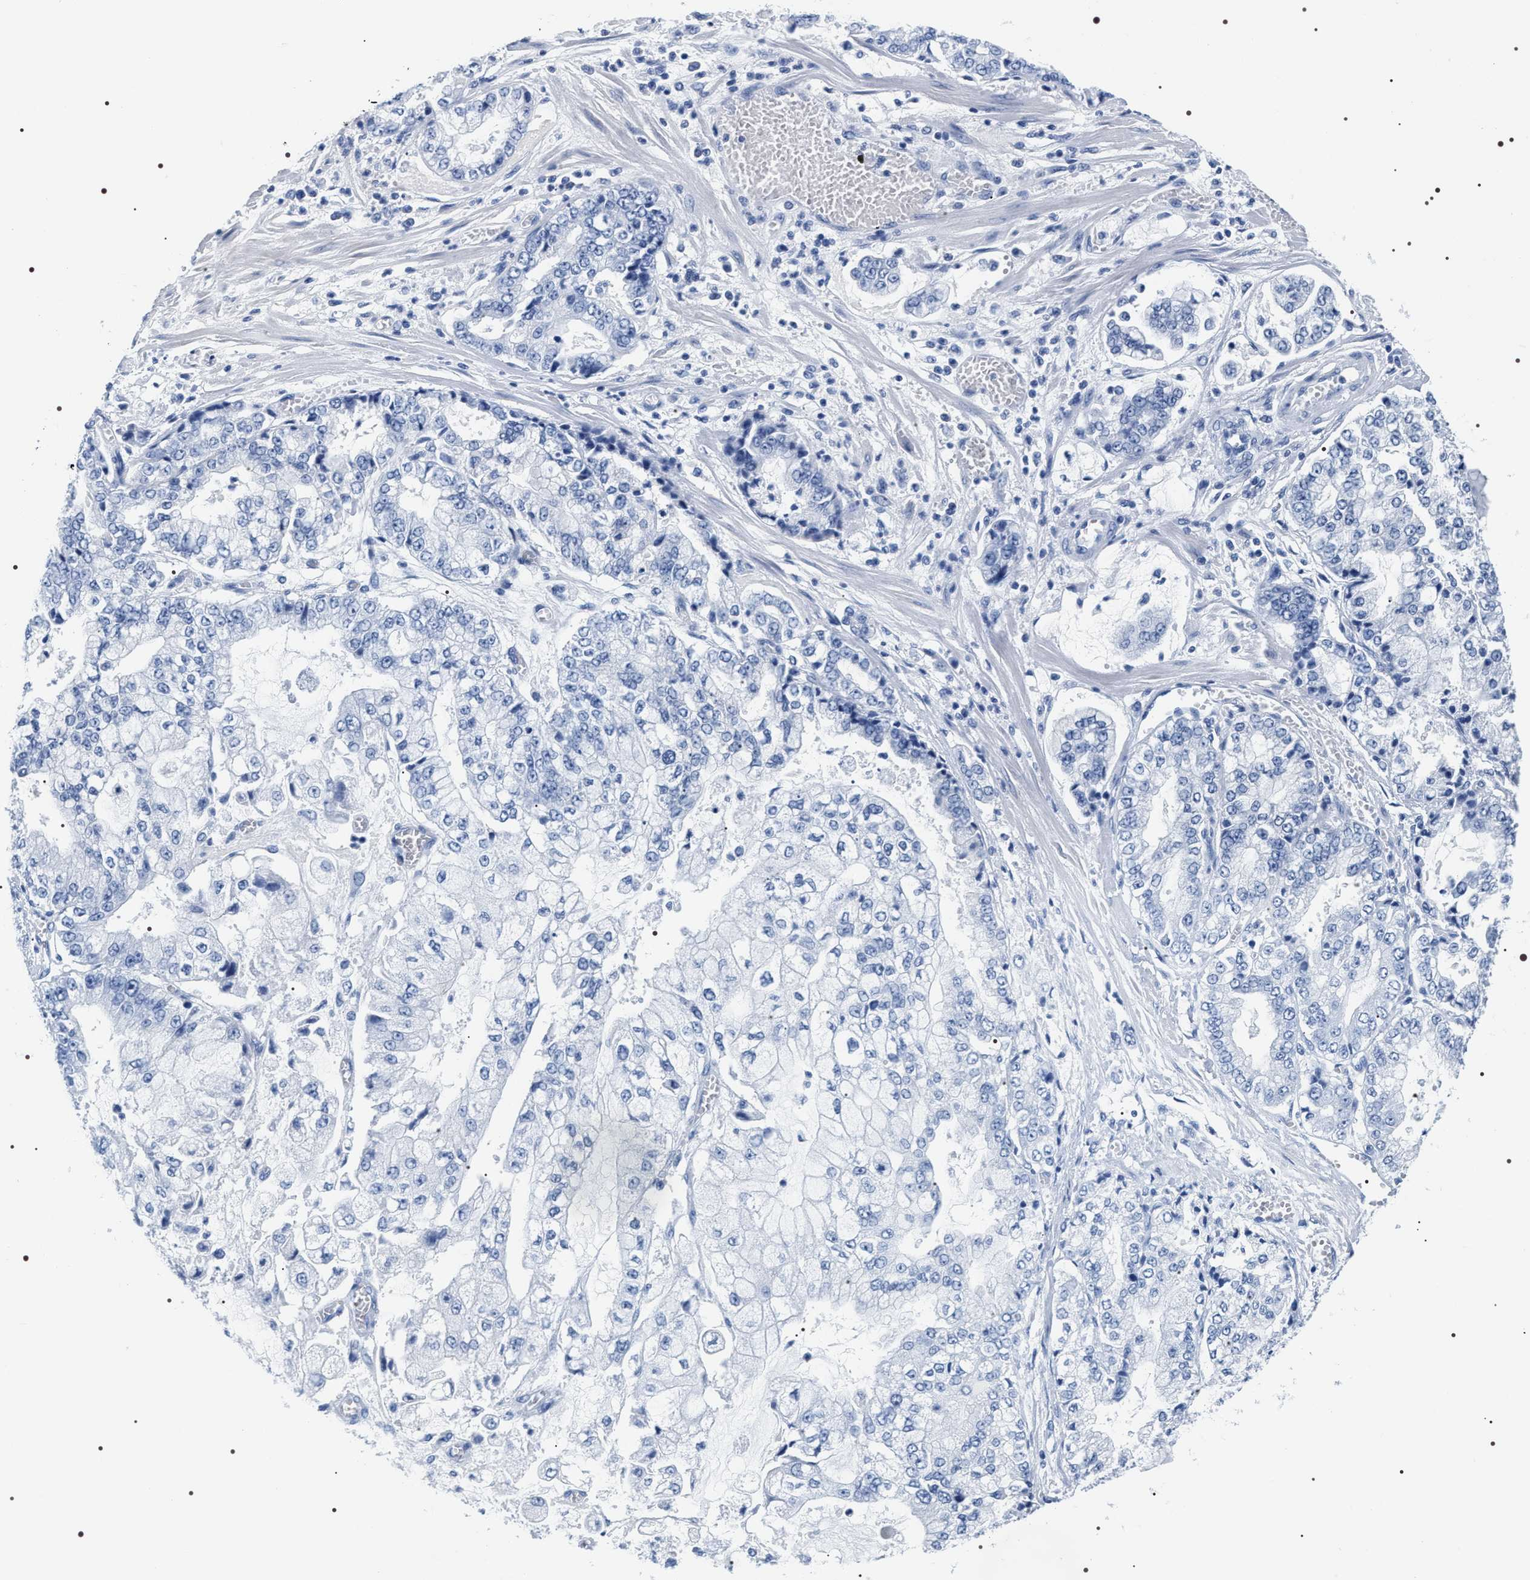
{"staining": {"intensity": "negative", "quantity": "none", "location": "none"}, "tissue": "stomach cancer", "cell_type": "Tumor cells", "image_type": "cancer", "snomed": [{"axis": "morphology", "description": "Adenocarcinoma, NOS"}, {"axis": "topography", "description": "Stomach"}], "caption": "High power microscopy micrograph of an immunohistochemistry photomicrograph of stomach cancer (adenocarcinoma), revealing no significant expression in tumor cells.", "gene": "ADH4", "patient": {"sex": "male", "age": 76}}